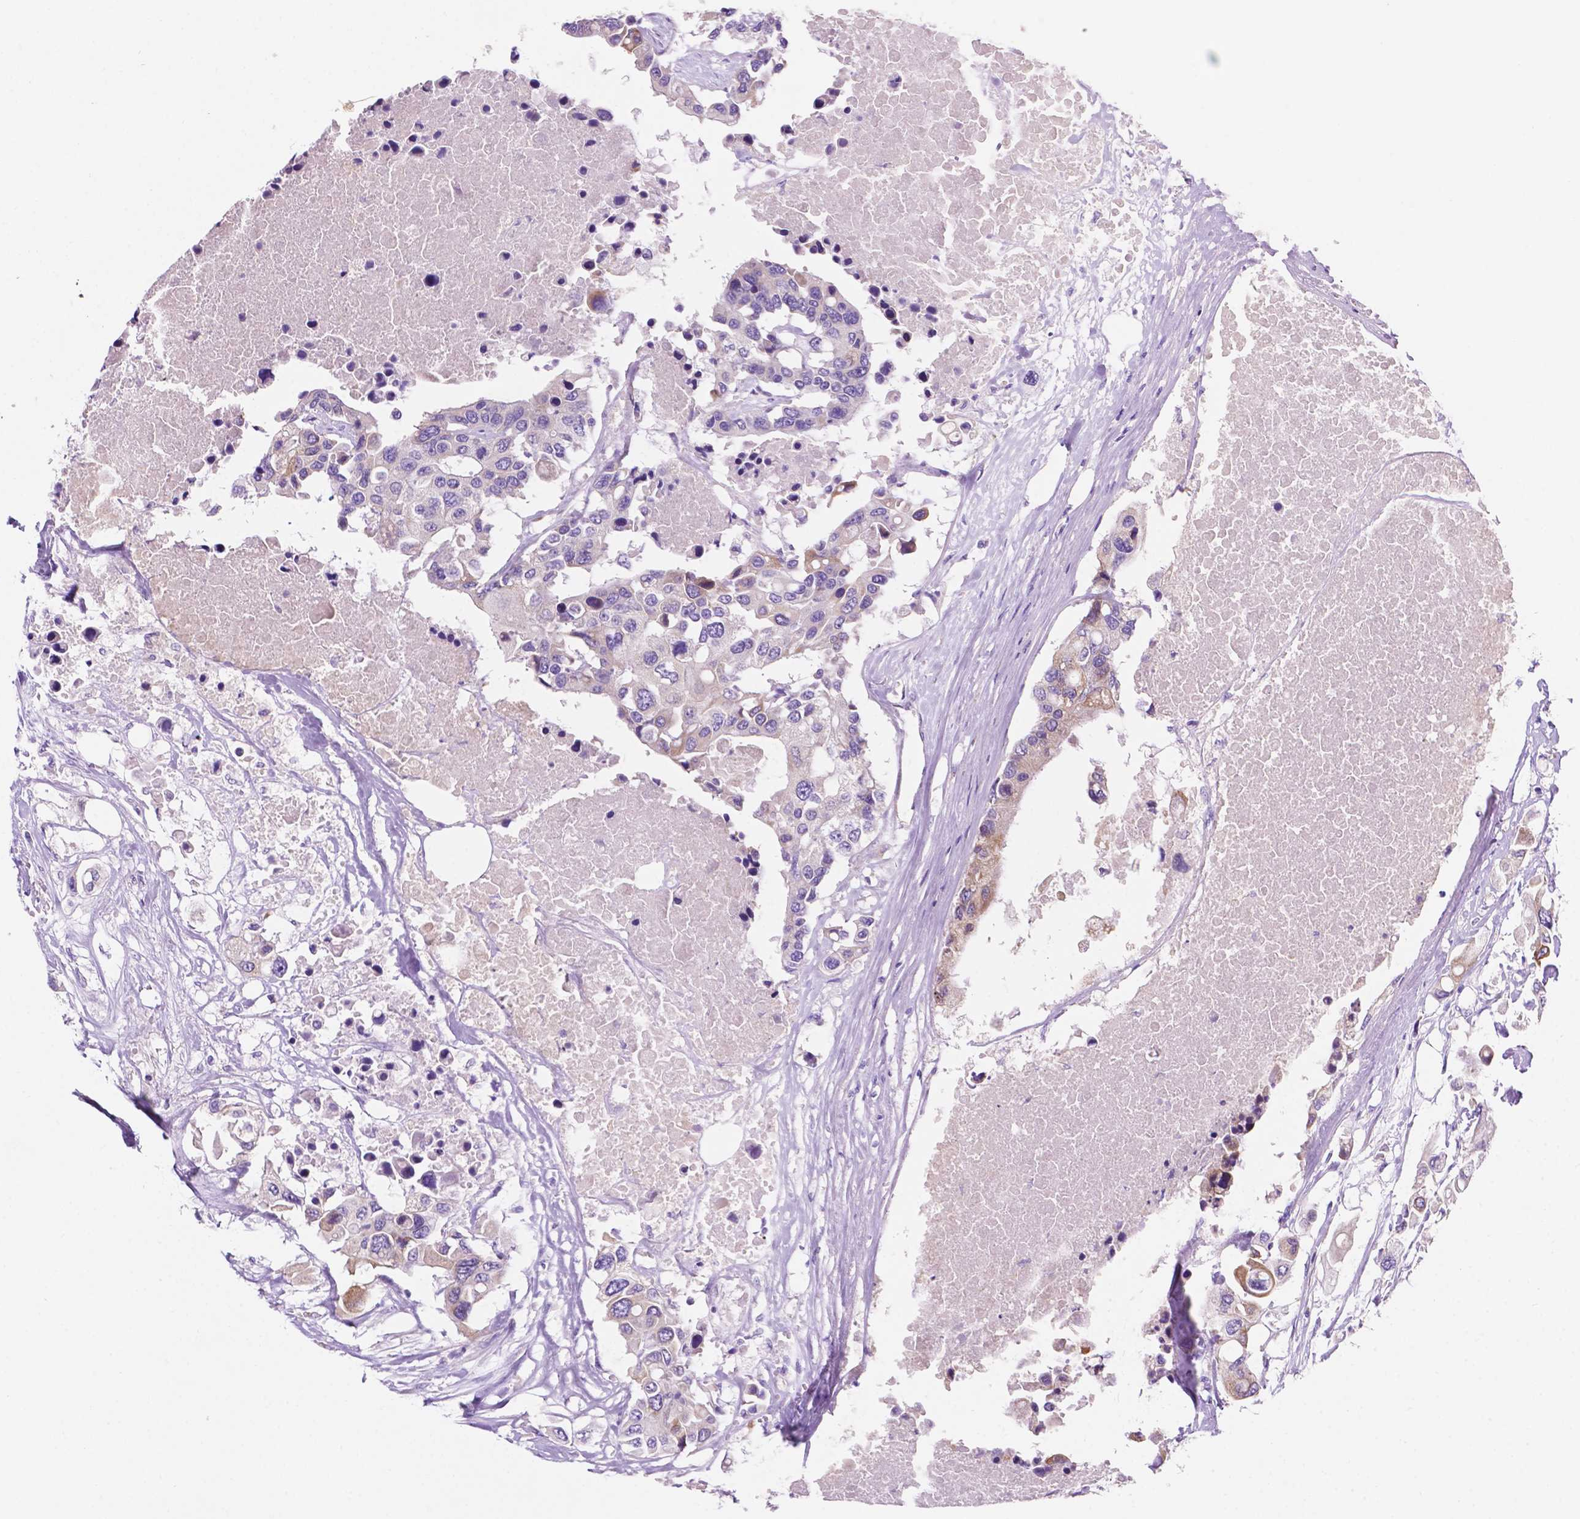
{"staining": {"intensity": "weak", "quantity": "25%-75%", "location": "cytoplasmic/membranous"}, "tissue": "colorectal cancer", "cell_type": "Tumor cells", "image_type": "cancer", "snomed": [{"axis": "morphology", "description": "Adenocarcinoma, NOS"}, {"axis": "topography", "description": "Colon"}], "caption": "A brown stain shows weak cytoplasmic/membranous expression of a protein in human colorectal adenocarcinoma tumor cells.", "gene": "CEACAM7", "patient": {"sex": "male", "age": 77}}